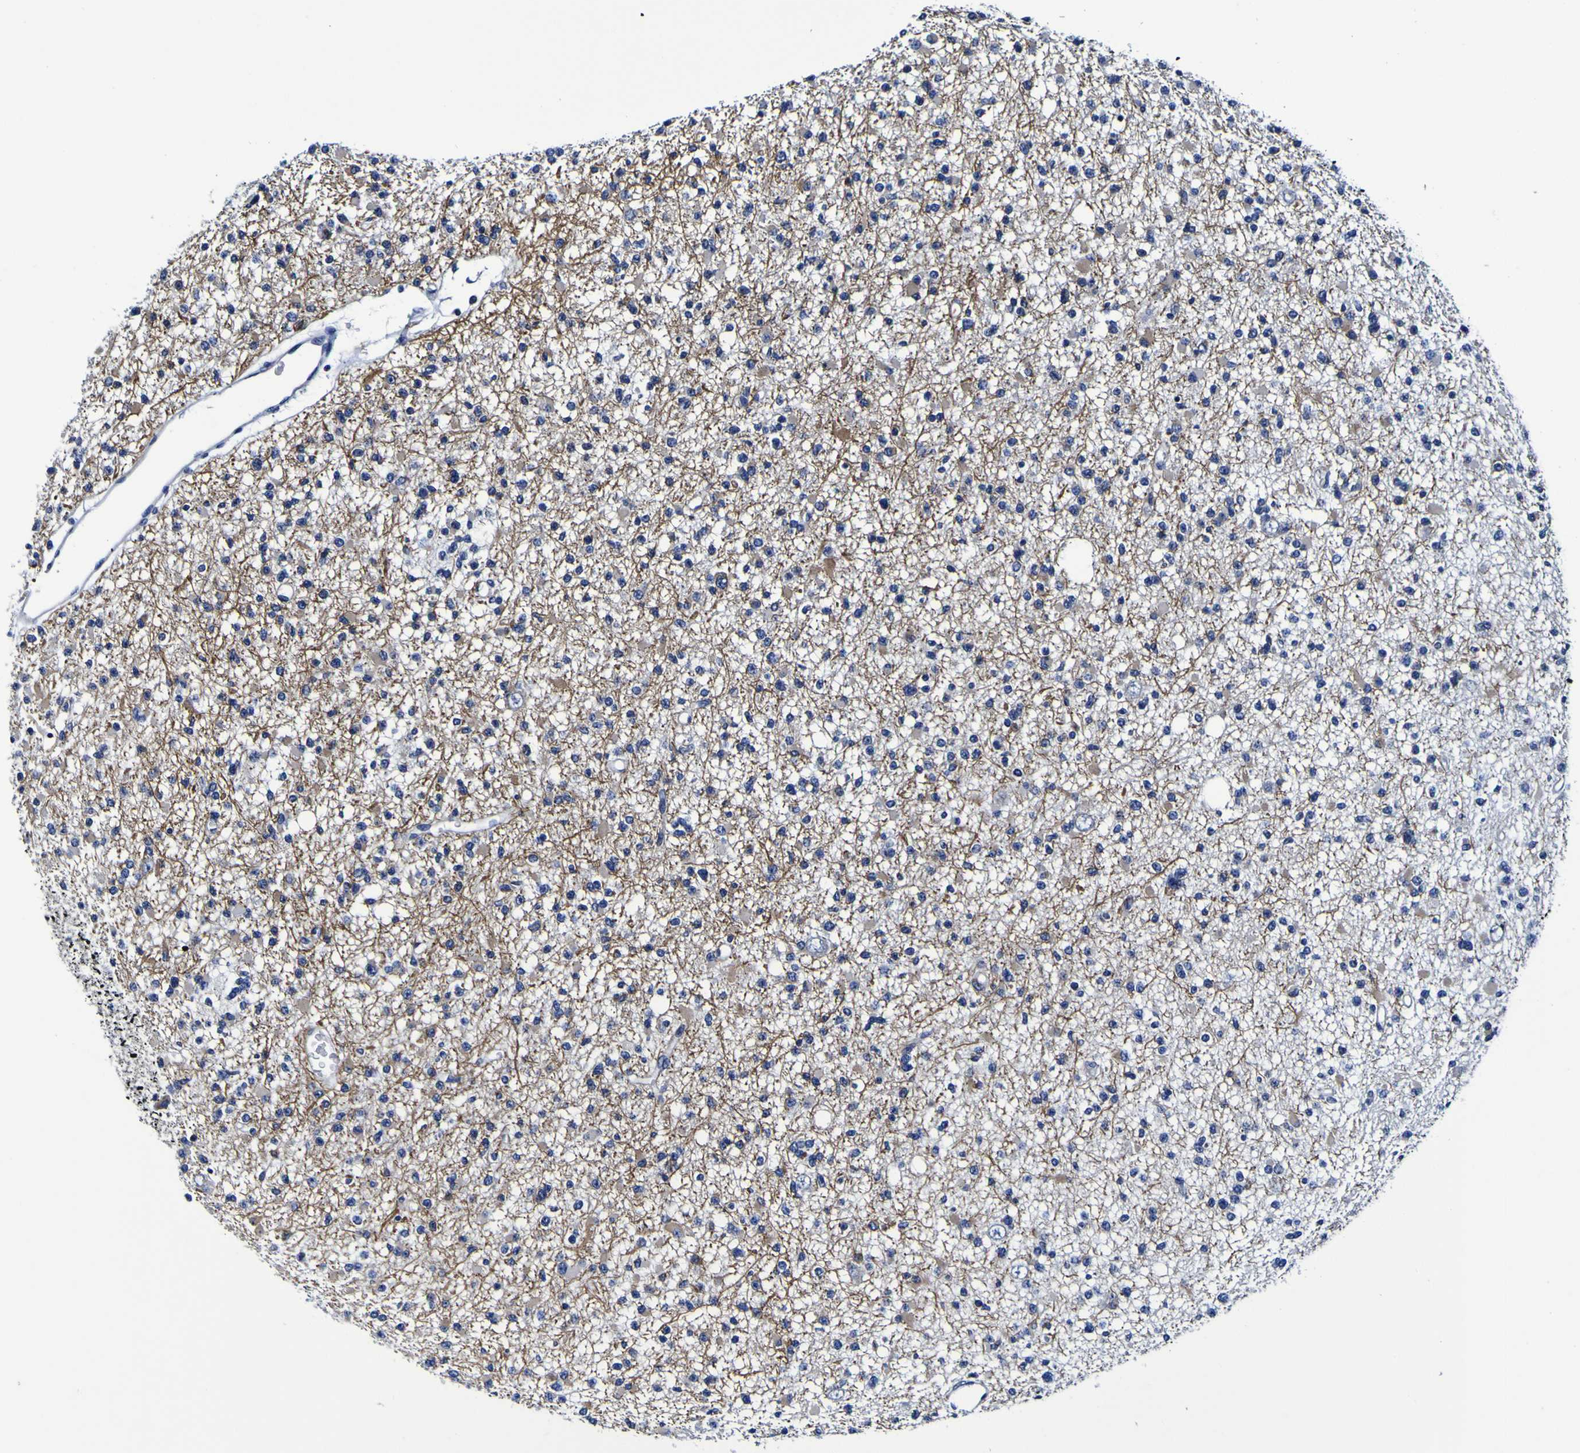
{"staining": {"intensity": "negative", "quantity": "none", "location": "none"}, "tissue": "glioma", "cell_type": "Tumor cells", "image_type": "cancer", "snomed": [{"axis": "morphology", "description": "Glioma, malignant, Low grade"}, {"axis": "topography", "description": "Brain"}], "caption": "There is no significant positivity in tumor cells of glioma. (IHC, brightfield microscopy, high magnification).", "gene": "PDLIM4", "patient": {"sex": "female", "age": 22}}